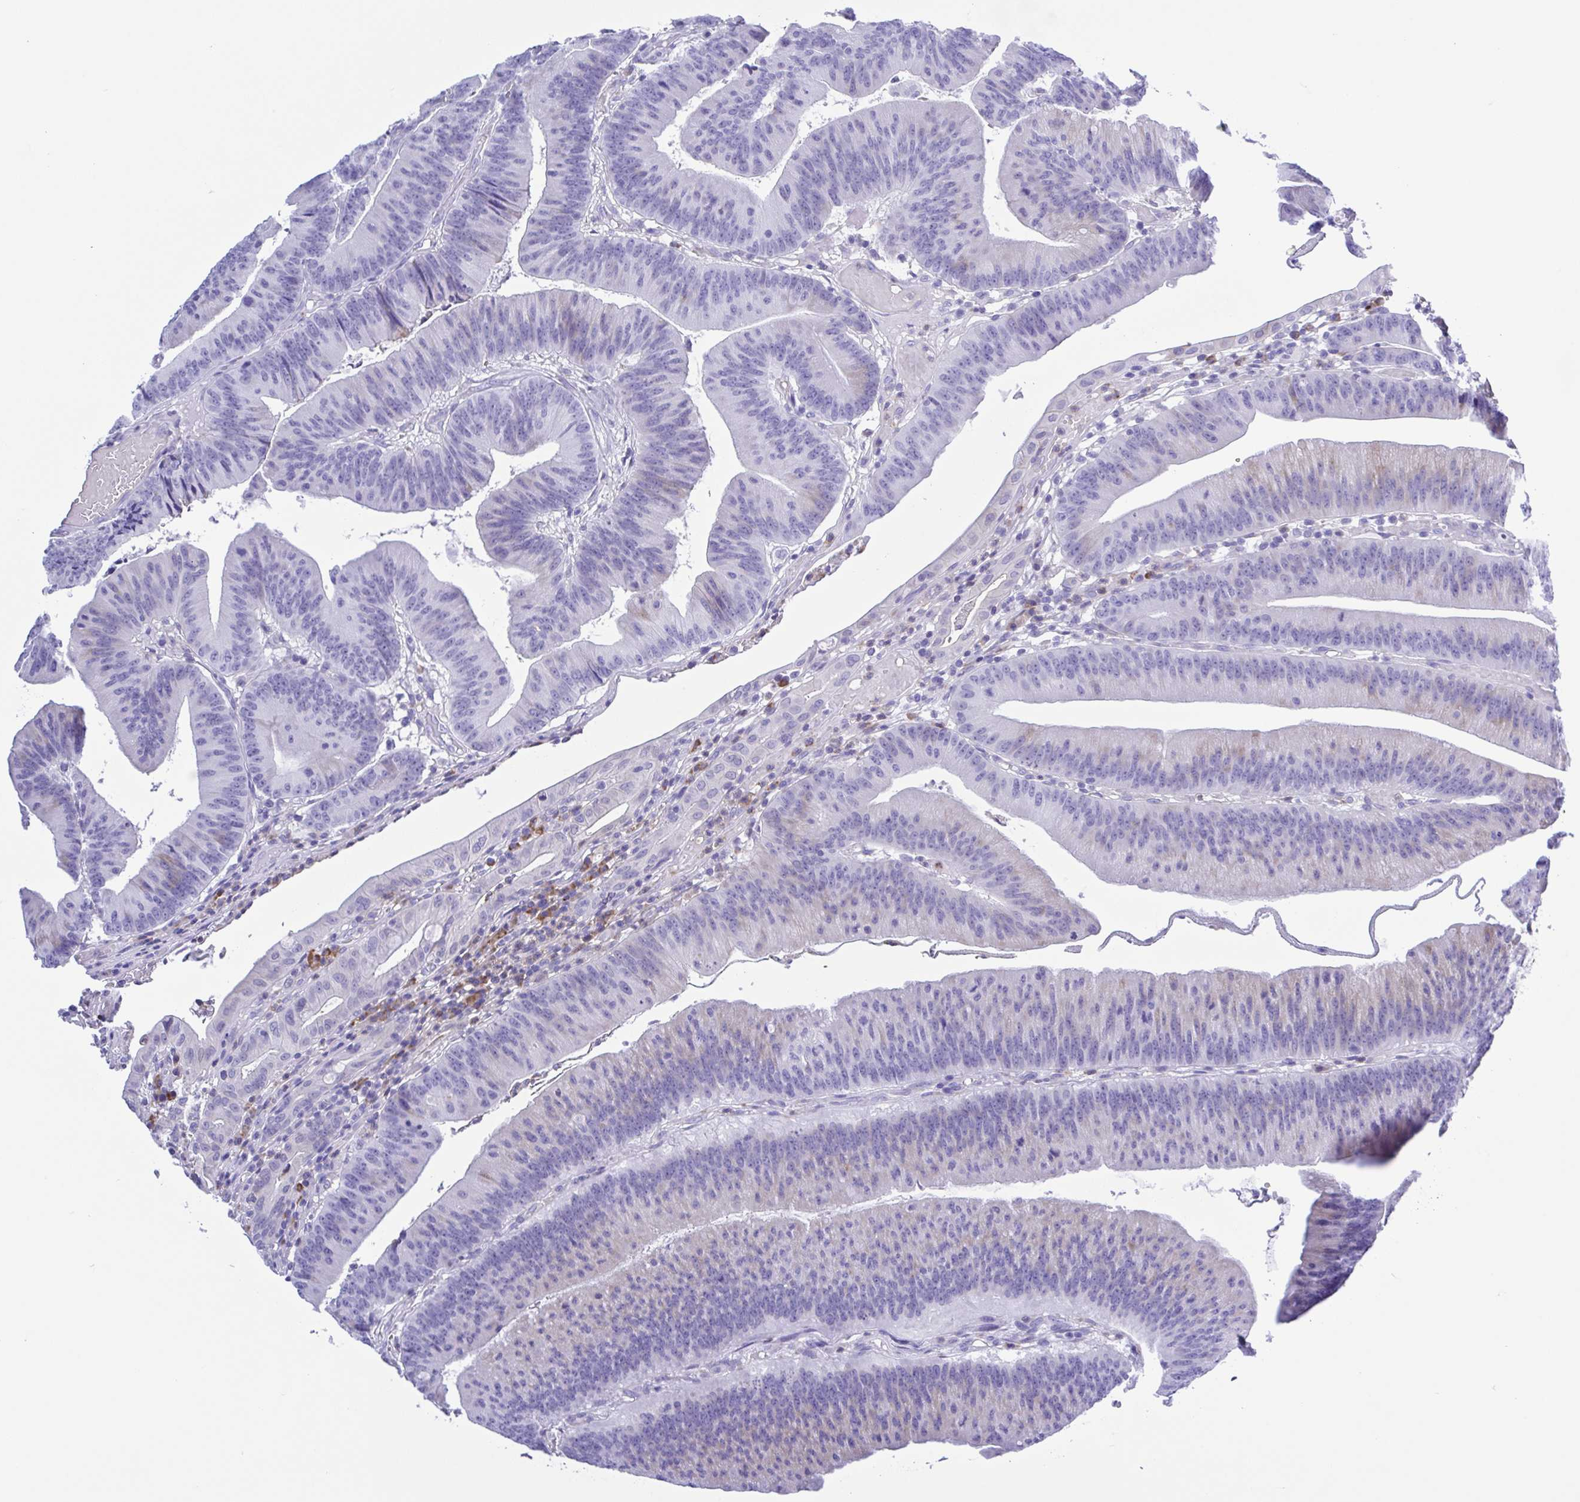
{"staining": {"intensity": "negative", "quantity": "none", "location": "none"}, "tissue": "colorectal cancer", "cell_type": "Tumor cells", "image_type": "cancer", "snomed": [{"axis": "morphology", "description": "Adenocarcinoma, NOS"}, {"axis": "topography", "description": "Colon"}], "caption": "The IHC micrograph has no significant staining in tumor cells of colorectal adenocarcinoma tissue.", "gene": "GPR17", "patient": {"sex": "female", "age": 78}}